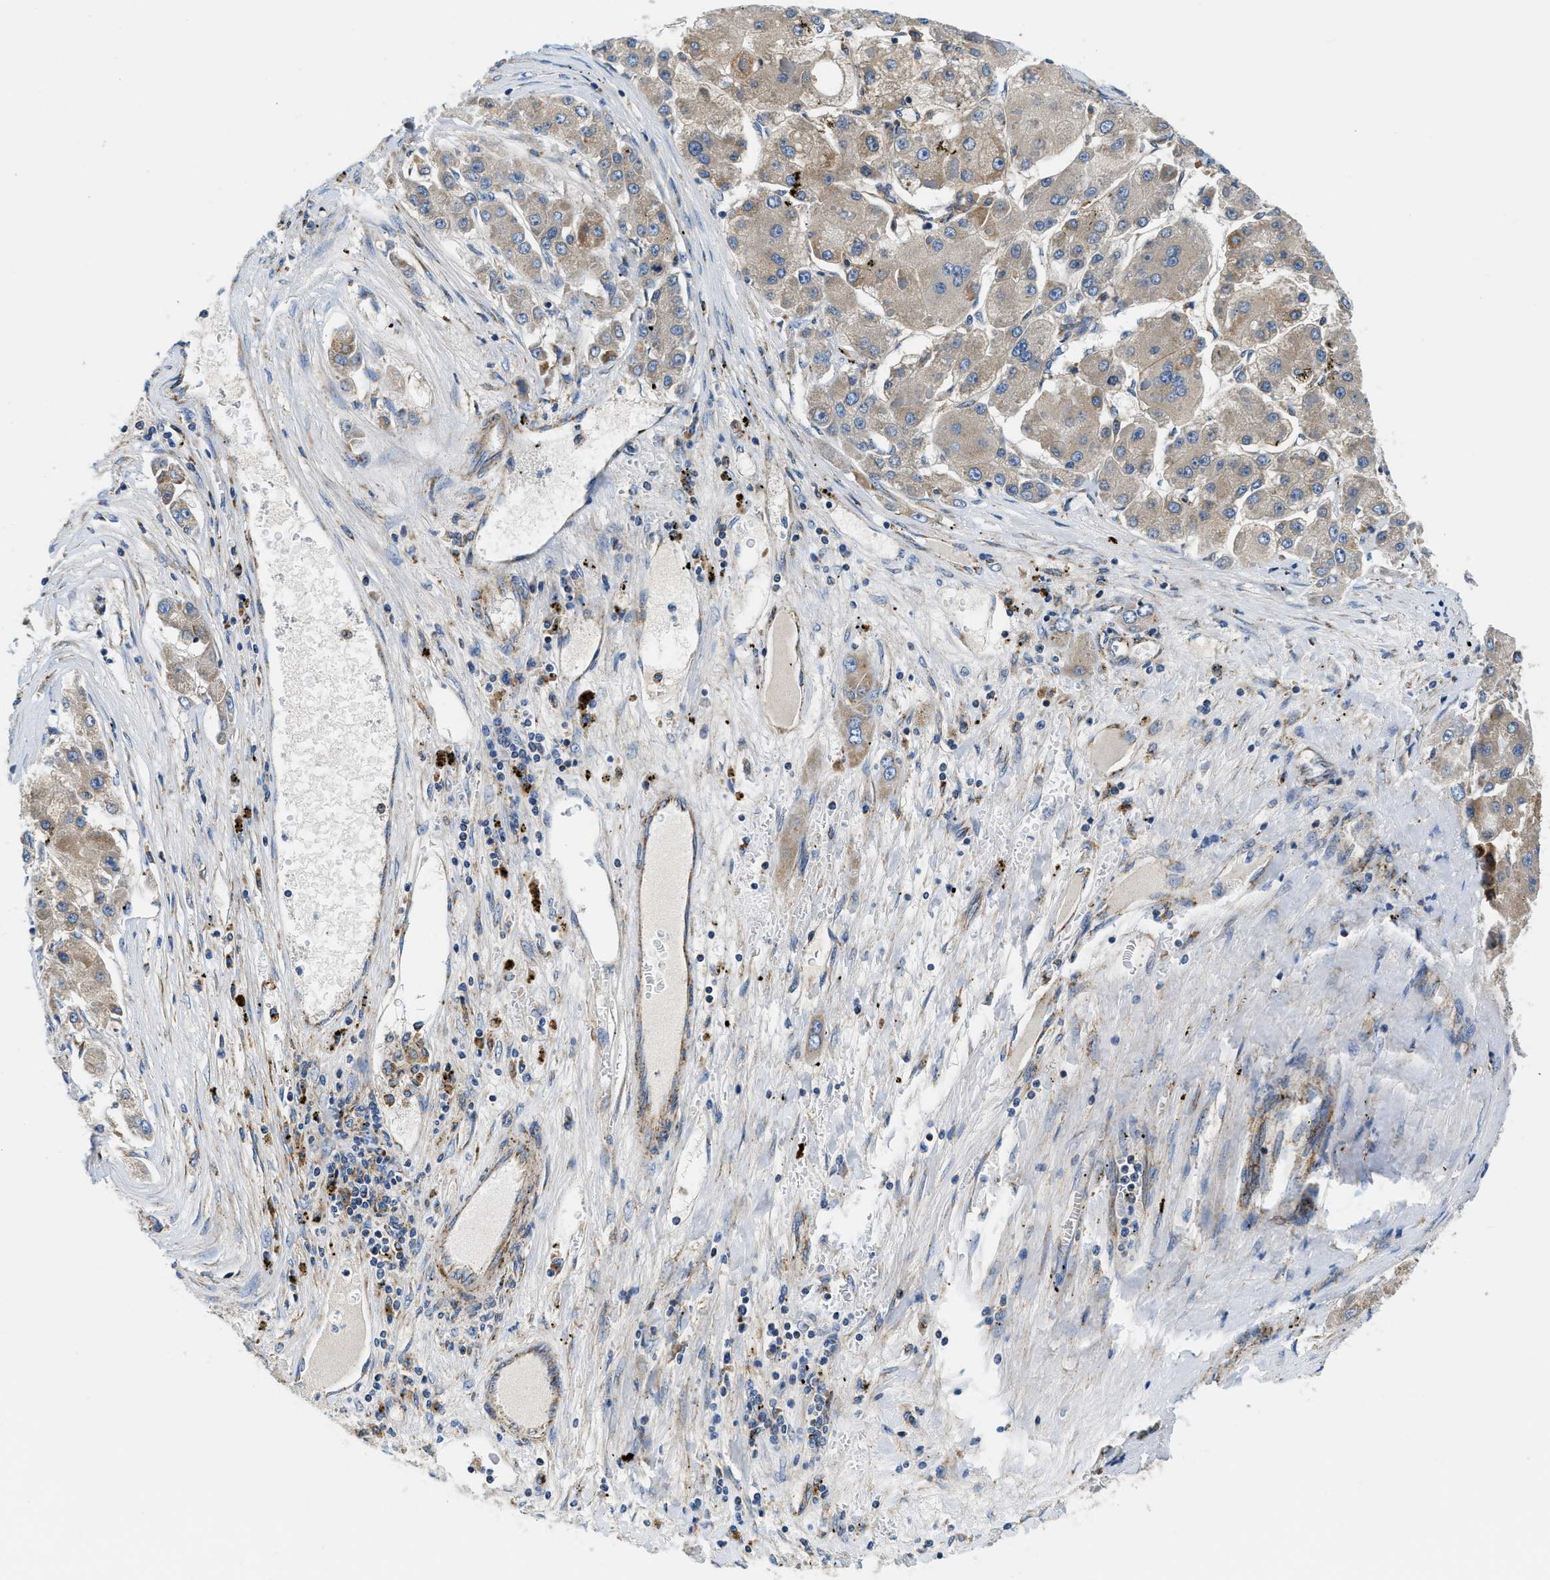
{"staining": {"intensity": "moderate", "quantity": "25%-75%", "location": "cytoplasmic/membranous"}, "tissue": "liver cancer", "cell_type": "Tumor cells", "image_type": "cancer", "snomed": [{"axis": "morphology", "description": "Carcinoma, Hepatocellular, NOS"}, {"axis": "topography", "description": "Liver"}], "caption": "The histopathology image displays a brown stain indicating the presence of a protein in the cytoplasmic/membranous of tumor cells in liver cancer.", "gene": "SAMD4B", "patient": {"sex": "female", "age": 73}}